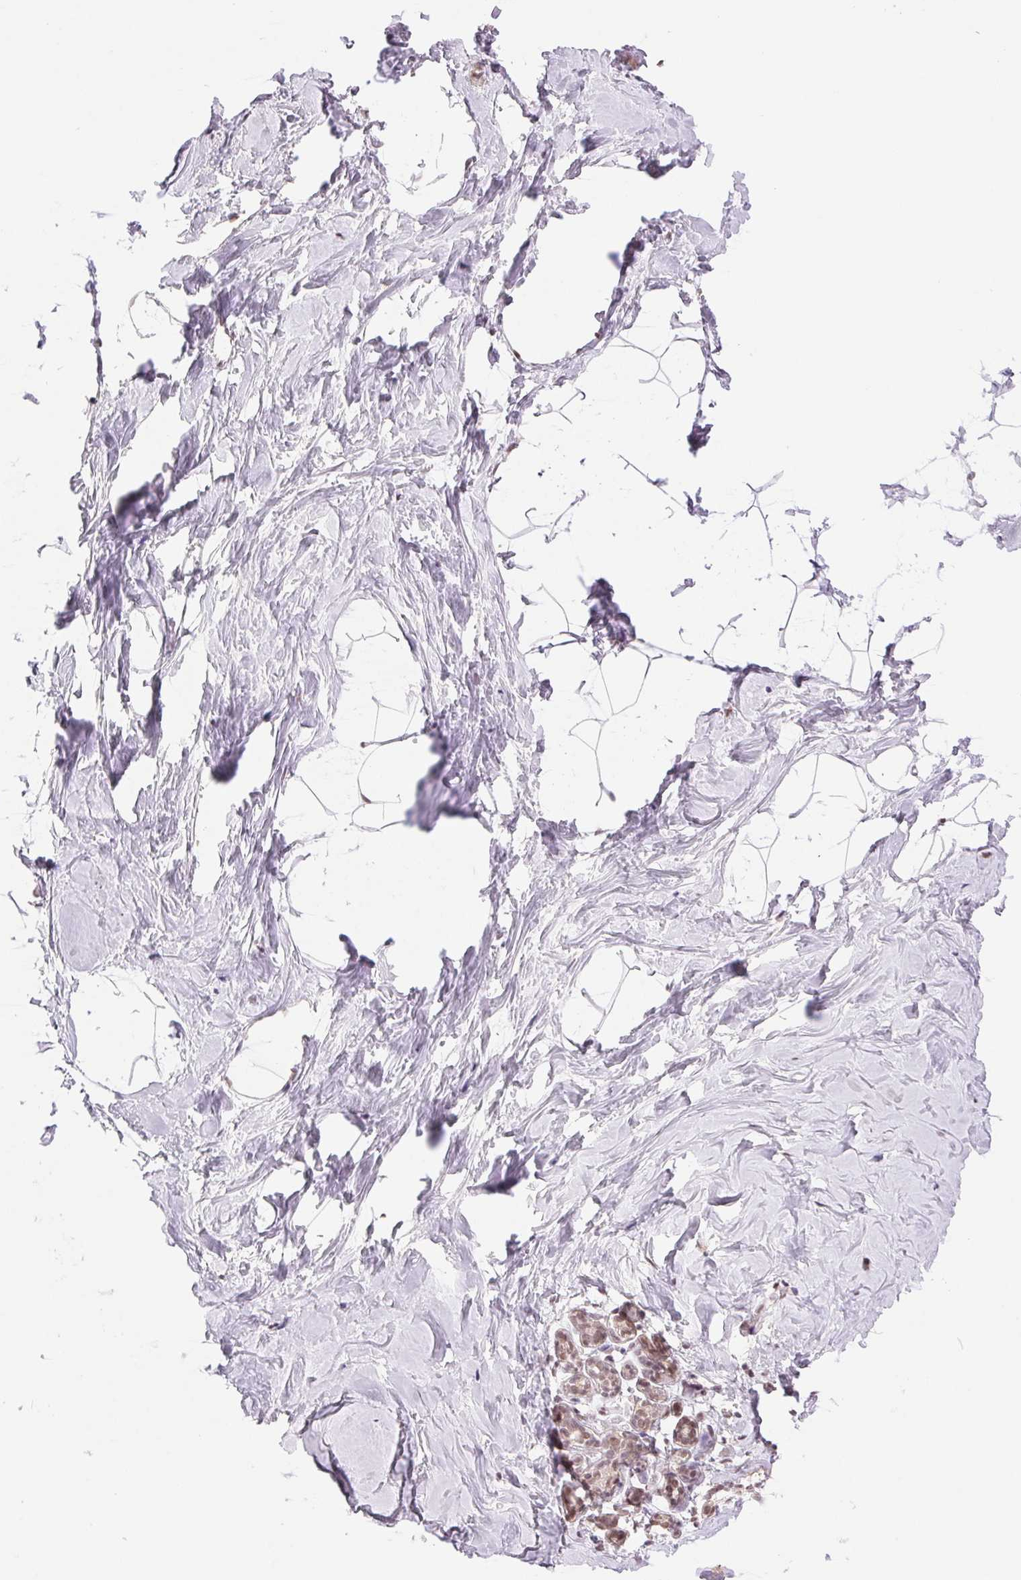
{"staining": {"intensity": "negative", "quantity": "none", "location": "none"}, "tissue": "breast", "cell_type": "Adipocytes", "image_type": "normal", "snomed": [{"axis": "morphology", "description": "Normal tissue, NOS"}, {"axis": "topography", "description": "Breast"}], "caption": "Adipocytes show no significant expression in unremarkable breast. The staining is performed using DAB brown chromogen with nuclei counter-stained in using hematoxylin.", "gene": "RPRD1B", "patient": {"sex": "female", "age": 32}}